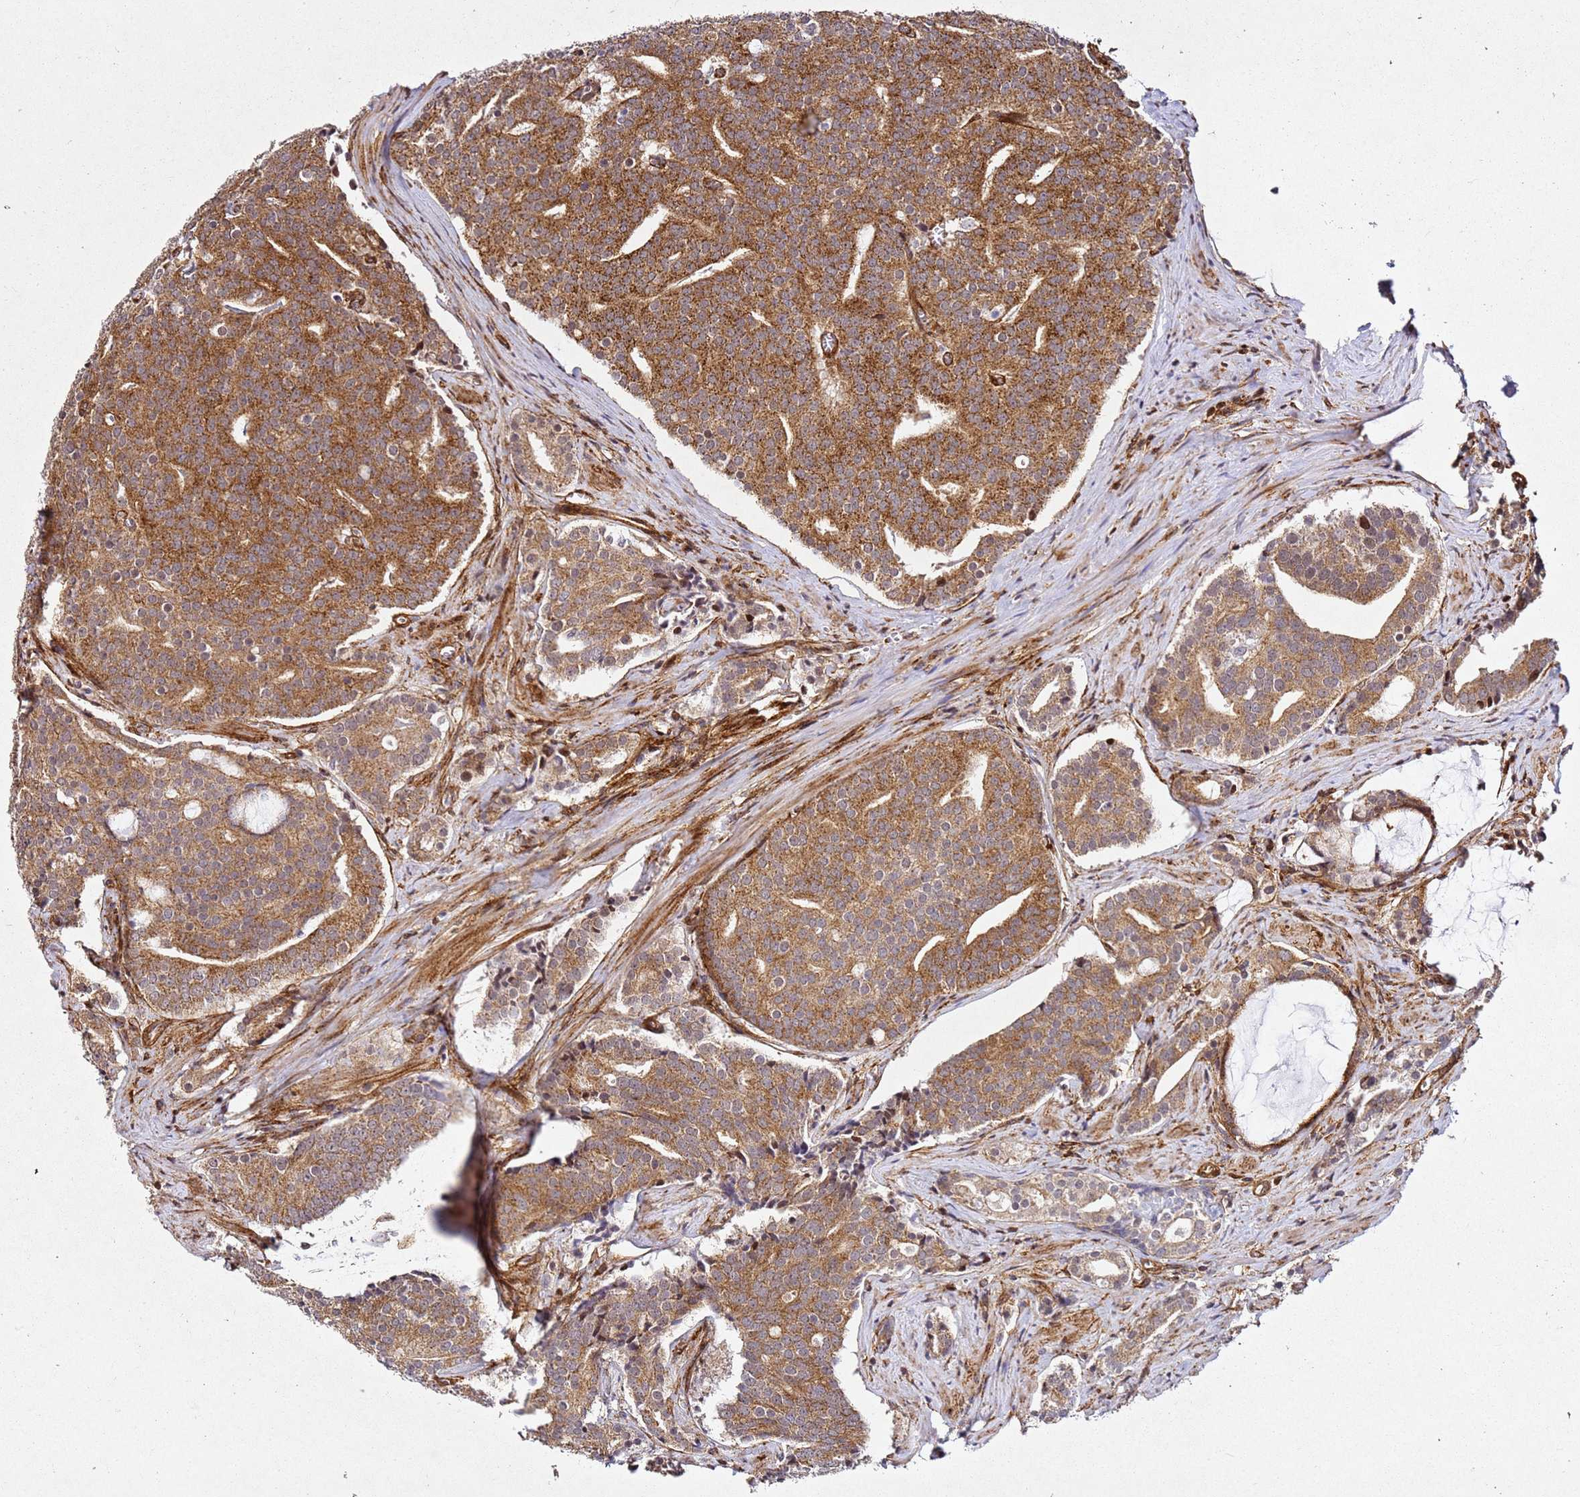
{"staining": {"intensity": "moderate", "quantity": ">75%", "location": "cytoplasmic/membranous"}, "tissue": "prostate cancer", "cell_type": "Tumor cells", "image_type": "cancer", "snomed": [{"axis": "morphology", "description": "Adenocarcinoma, High grade"}, {"axis": "topography", "description": "Prostate"}], "caption": "Prostate cancer stained with immunohistochemistry (IHC) exhibits moderate cytoplasmic/membranous positivity in about >75% of tumor cells.", "gene": "ZNF296", "patient": {"sex": "male", "age": 55}}